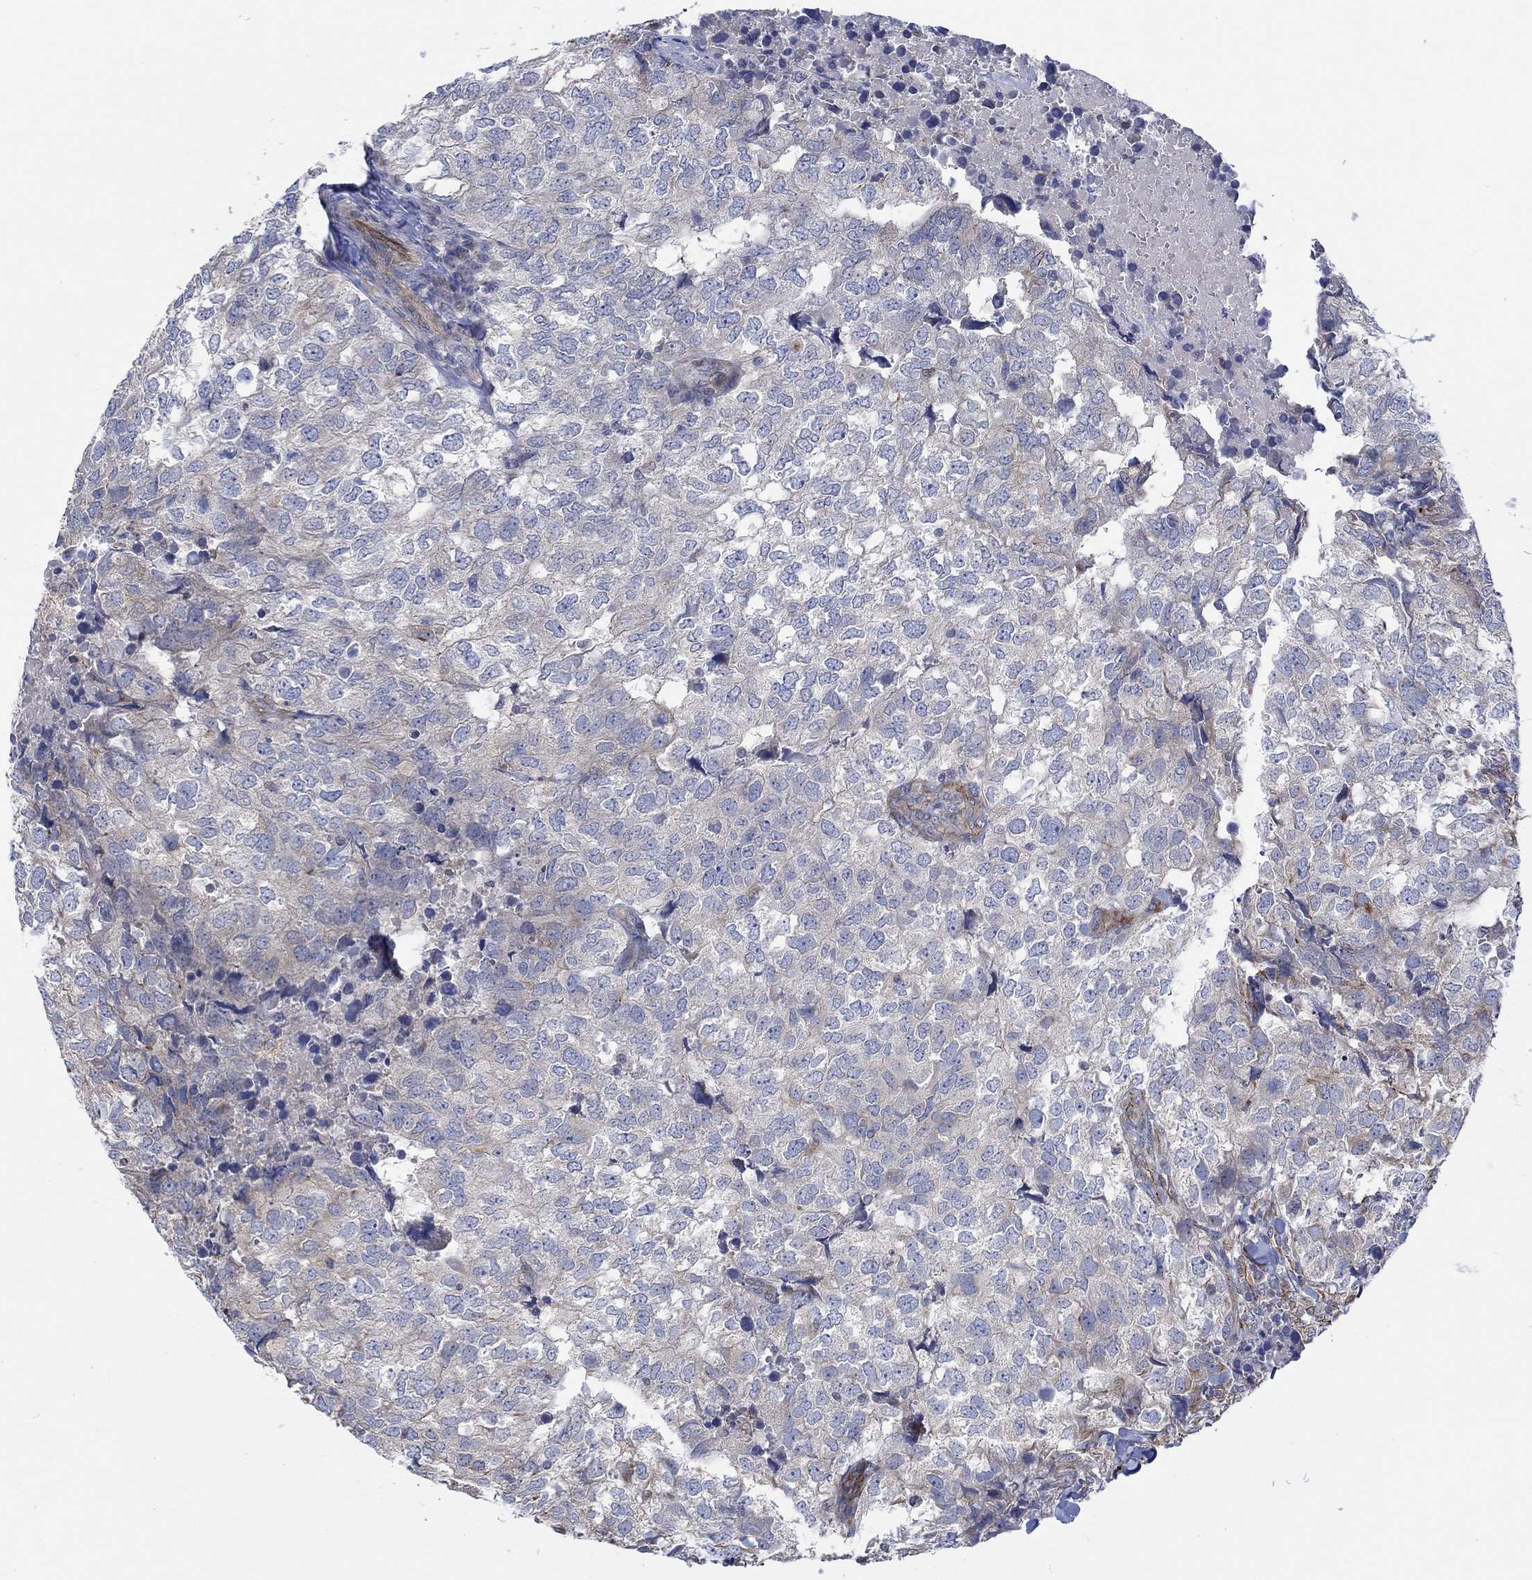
{"staining": {"intensity": "negative", "quantity": "none", "location": "none"}, "tissue": "breast cancer", "cell_type": "Tumor cells", "image_type": "cancer", "snomed": [{"axis": "morphology", "description": "Duct carcinoma"}, {"axis": "topography", "description": "Breast"}], "caption": "Immunohistochemistry (IHC) micrograph of neoplastic tissue: human breast invasive ductal carcinoma stained with DAB (3,3'-diaminobenzidine) reveals no significant protein staining in tumor cells.", "gene": "CAMK1D", "patient": {"sex": "female", "age": 30}}